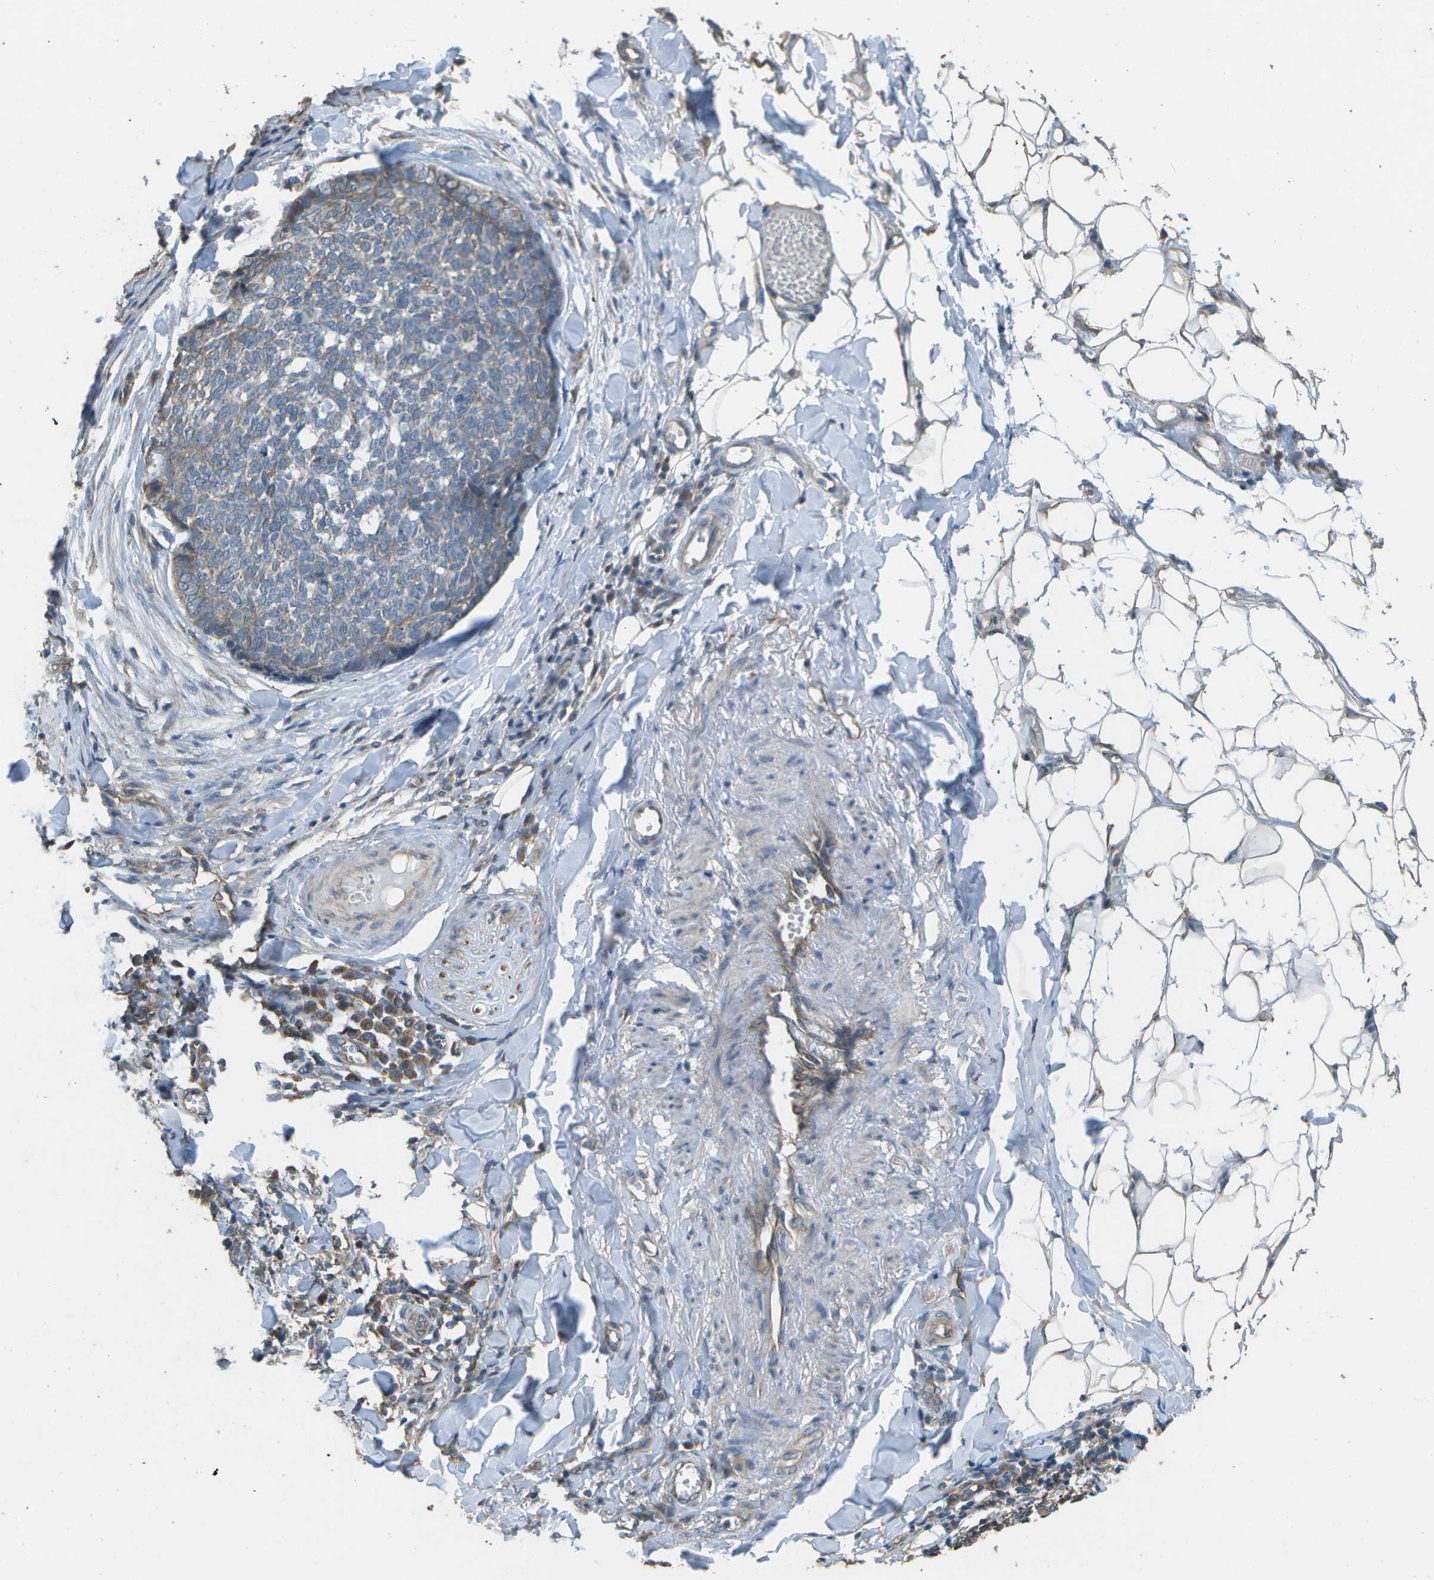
{"staining": {"intensity": "weak", "quantity": "25%-75%", "location": "cytoplasmic/membranous"}, "tissue": "skin cancer", "cell_type": "Tumor cells", "image_type": "cancer", "snomed": [{"axis": "morphology", "description": "Basal cell carcinoma"}, {"axis": "topography", "description": "Skin"}], "caption": "Immunohistochemical staining of human basal cell carcinoma (skin) displays low levels of weak cytoplasmic/membranous protein expression in about 25%-75% of tumor cells.", "gene": "CLNS1A", "patient": {"sex": "male", "age": 84}}